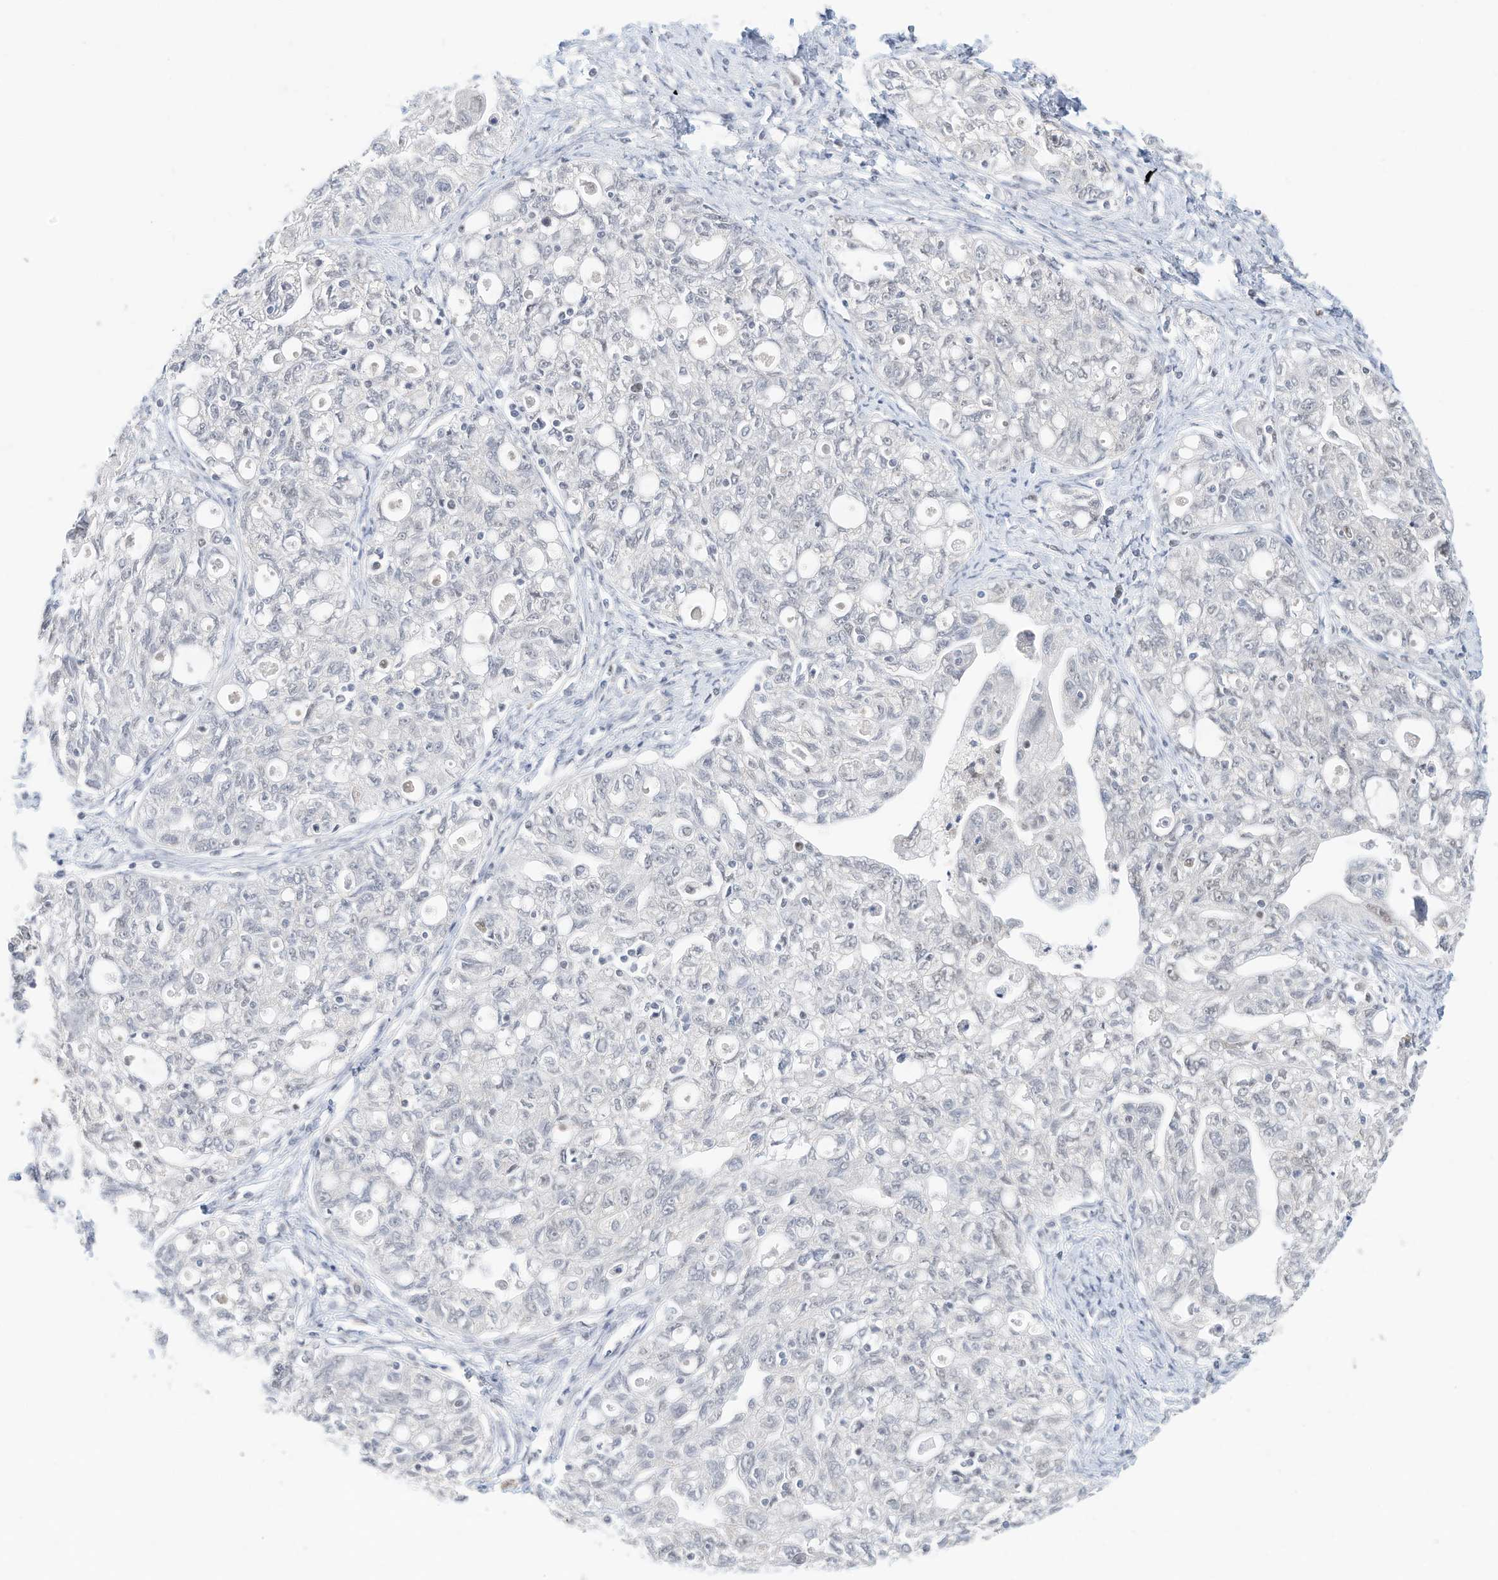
{"staining": {"intensity": "negative", "quantity": "none", "location": "none"}, "tissue": "ovarian cancer", "cell_type": "Tumor cells", "image_type": "cancer", "snomed": [{"axis": "morphology", "description": "Carcinoma, NOS"}, {"axis": "morphology", "description": "Cystadenocarcinoma, serous, NOS"}, {"axis": "topography", "description": "Ovary"}], "caption": "High magnification brightfield microscopy of ovarian cancer (carcinoma) stained with DAB (brown) and counterstained with hematoxylin (blue): tumor cells show no significant staining.", "gene": "OGT", "patient": {"sex": "female", "age": 69}}